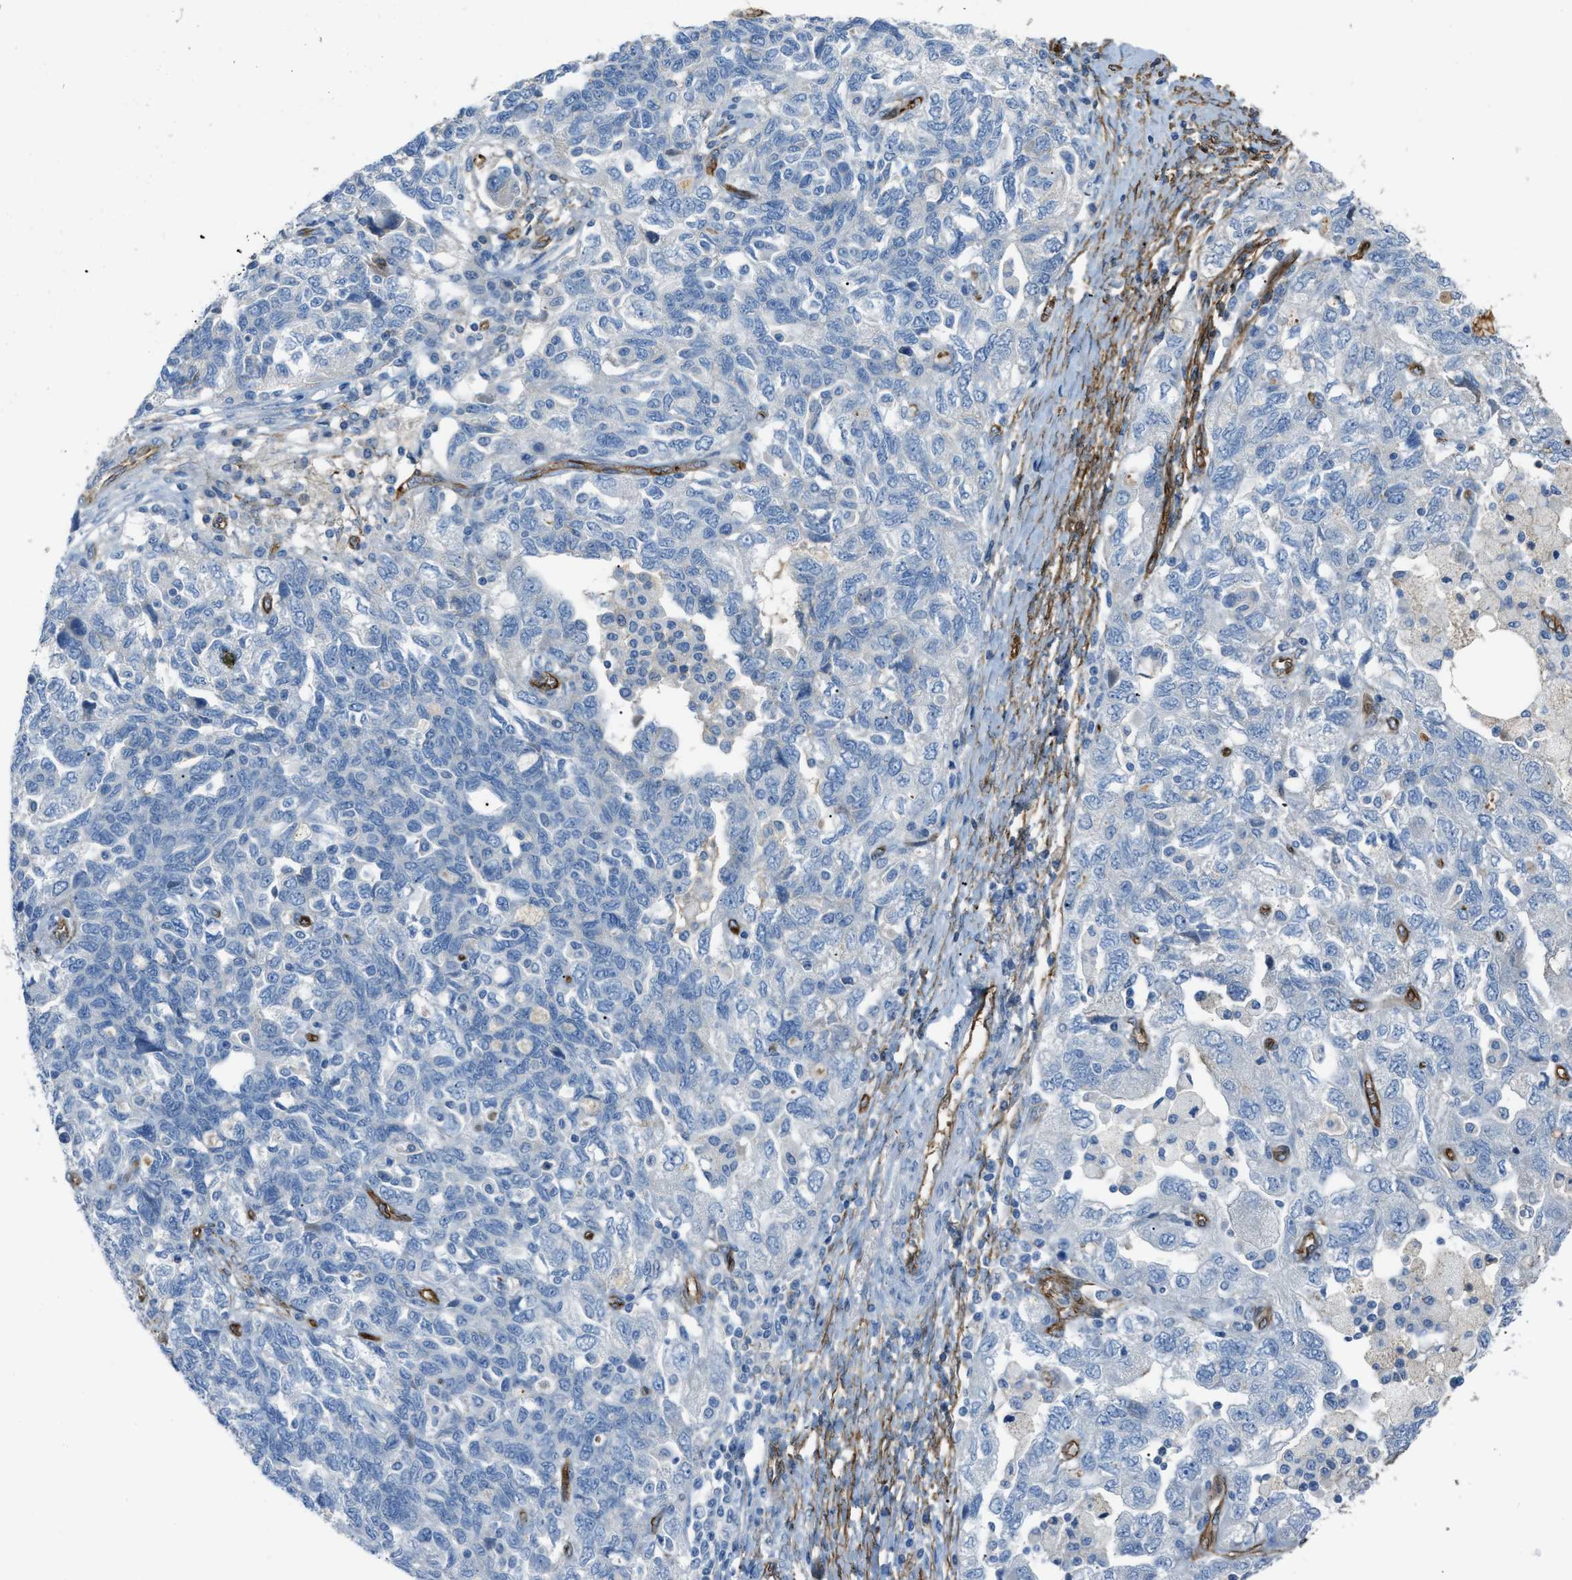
{"staining": {"intensity": "negative", "quantity": "none", "location": "none"}, "tissue": "ovarian cancer", "cell_type": "Tumor cells", "image_type": "cancer", "snomed": [{"axis": "morphology", "description": "Carcinoma, NOS"}, {"axis": "morphology", "description": "Cystadenocarcinoma, serous, NOS"}, {"axis": "topography", "description": "Ovary"}], "caption": "This is an IHC image of ovarian cancer (serous cystadenocarcinoma). There is no expression in tumor cells.", "gene": "SLC22A15", "patient": {"sex": "female", "age": 69}}